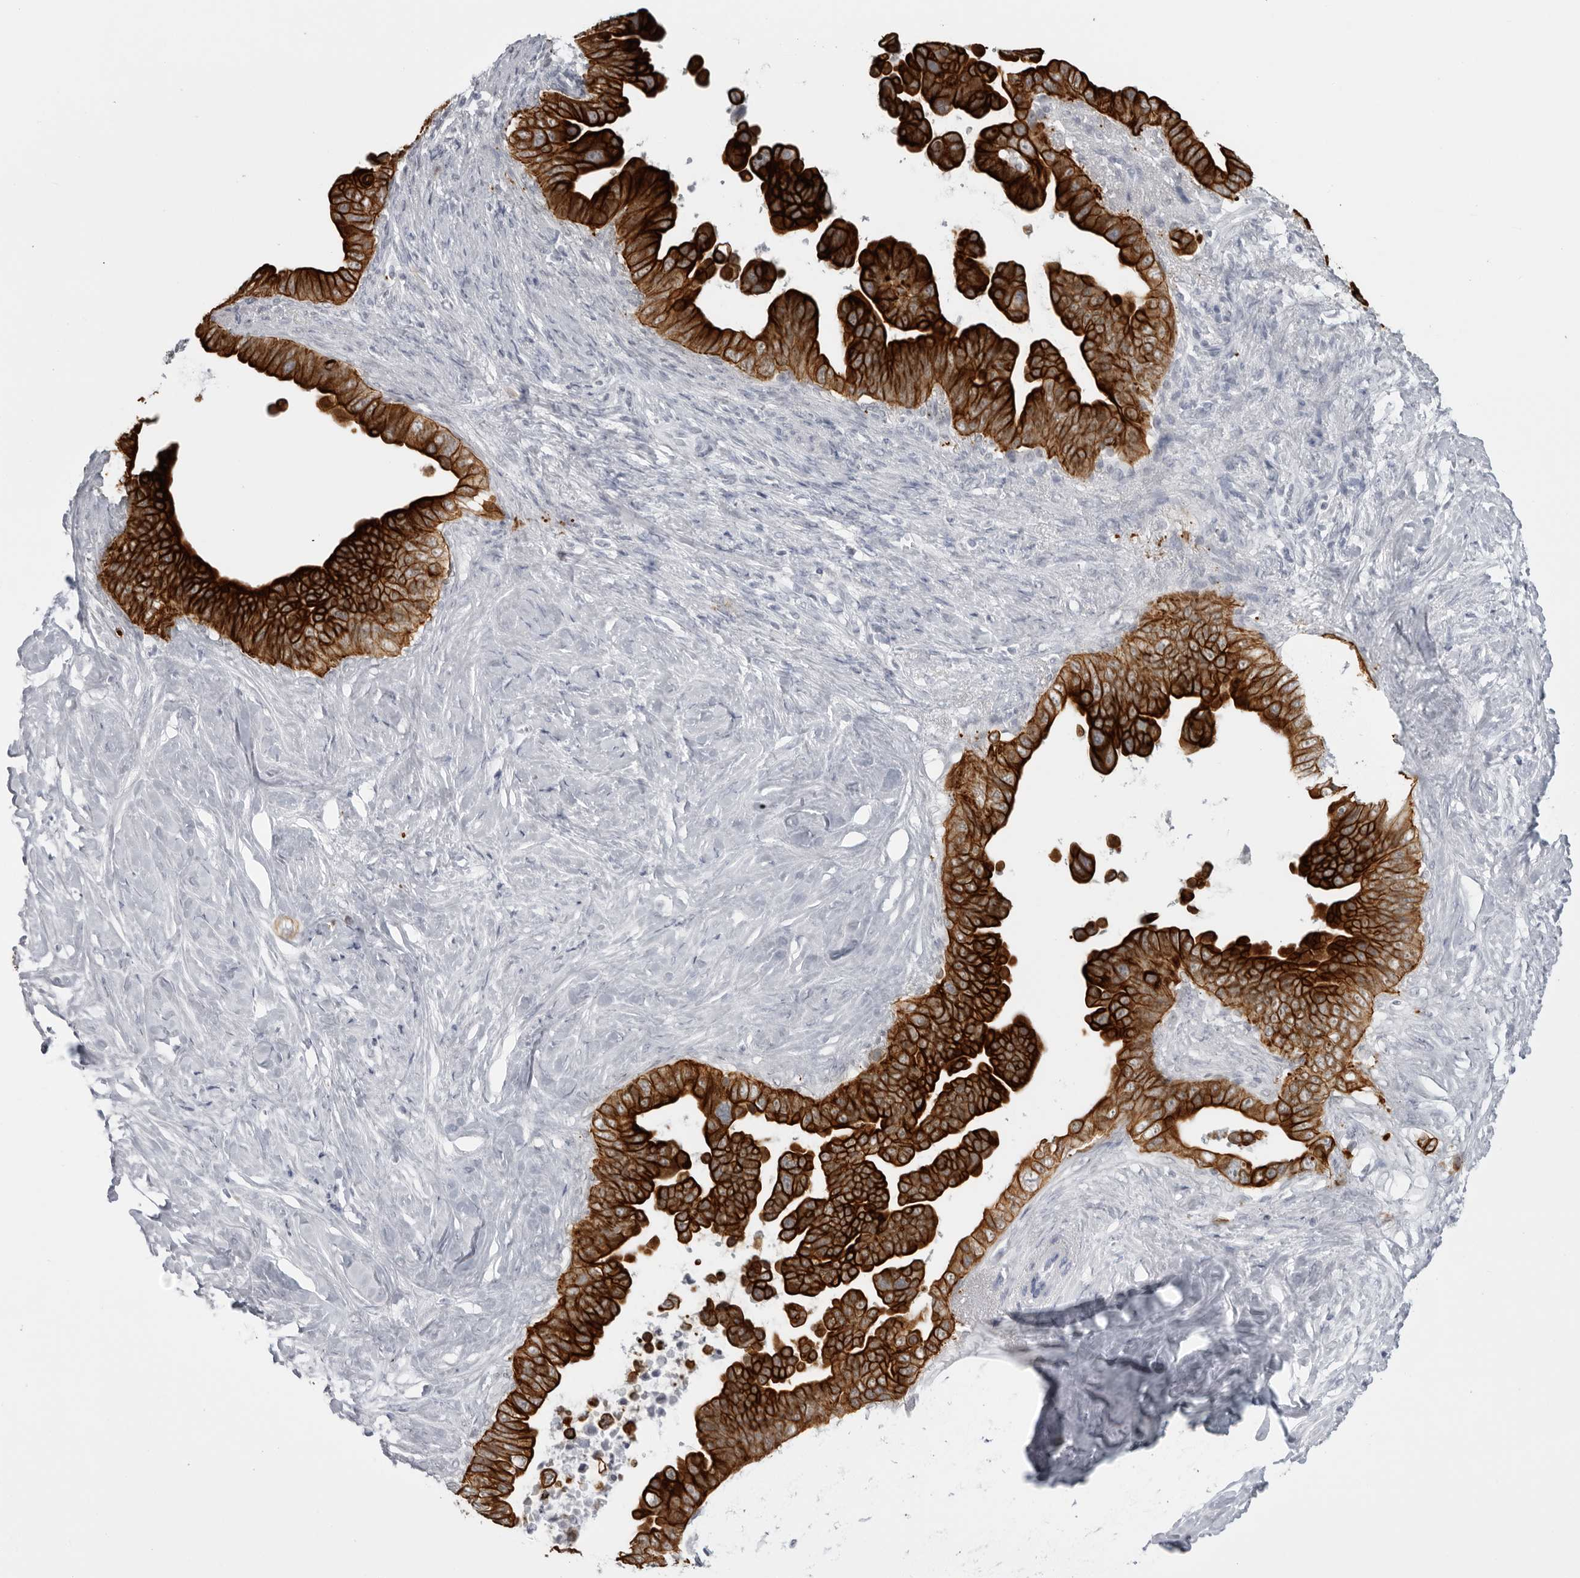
{"staining": {"intensity": "strong", "quantity": ">75%", "location": "cytoplasmic/membranous"}, "tissue": "pancreatic cancer", "cell_type": "Tumor cells", "image_type": "cancer", "snomed": [{"axis": "morphology", "description": "Adenocarcinoma, NOS"}, {"axis": "topography", "description": "Pancreas"}], "caption": "Immunohistochemical staining of human adenocarcinoma (pancreatic) demonstrates strong cytoplasmic/membranous protein positivity in approximately >75% of tumor cells.", "gene": "SERPINF2", "patient": {"sex": "female", "age": 72}}